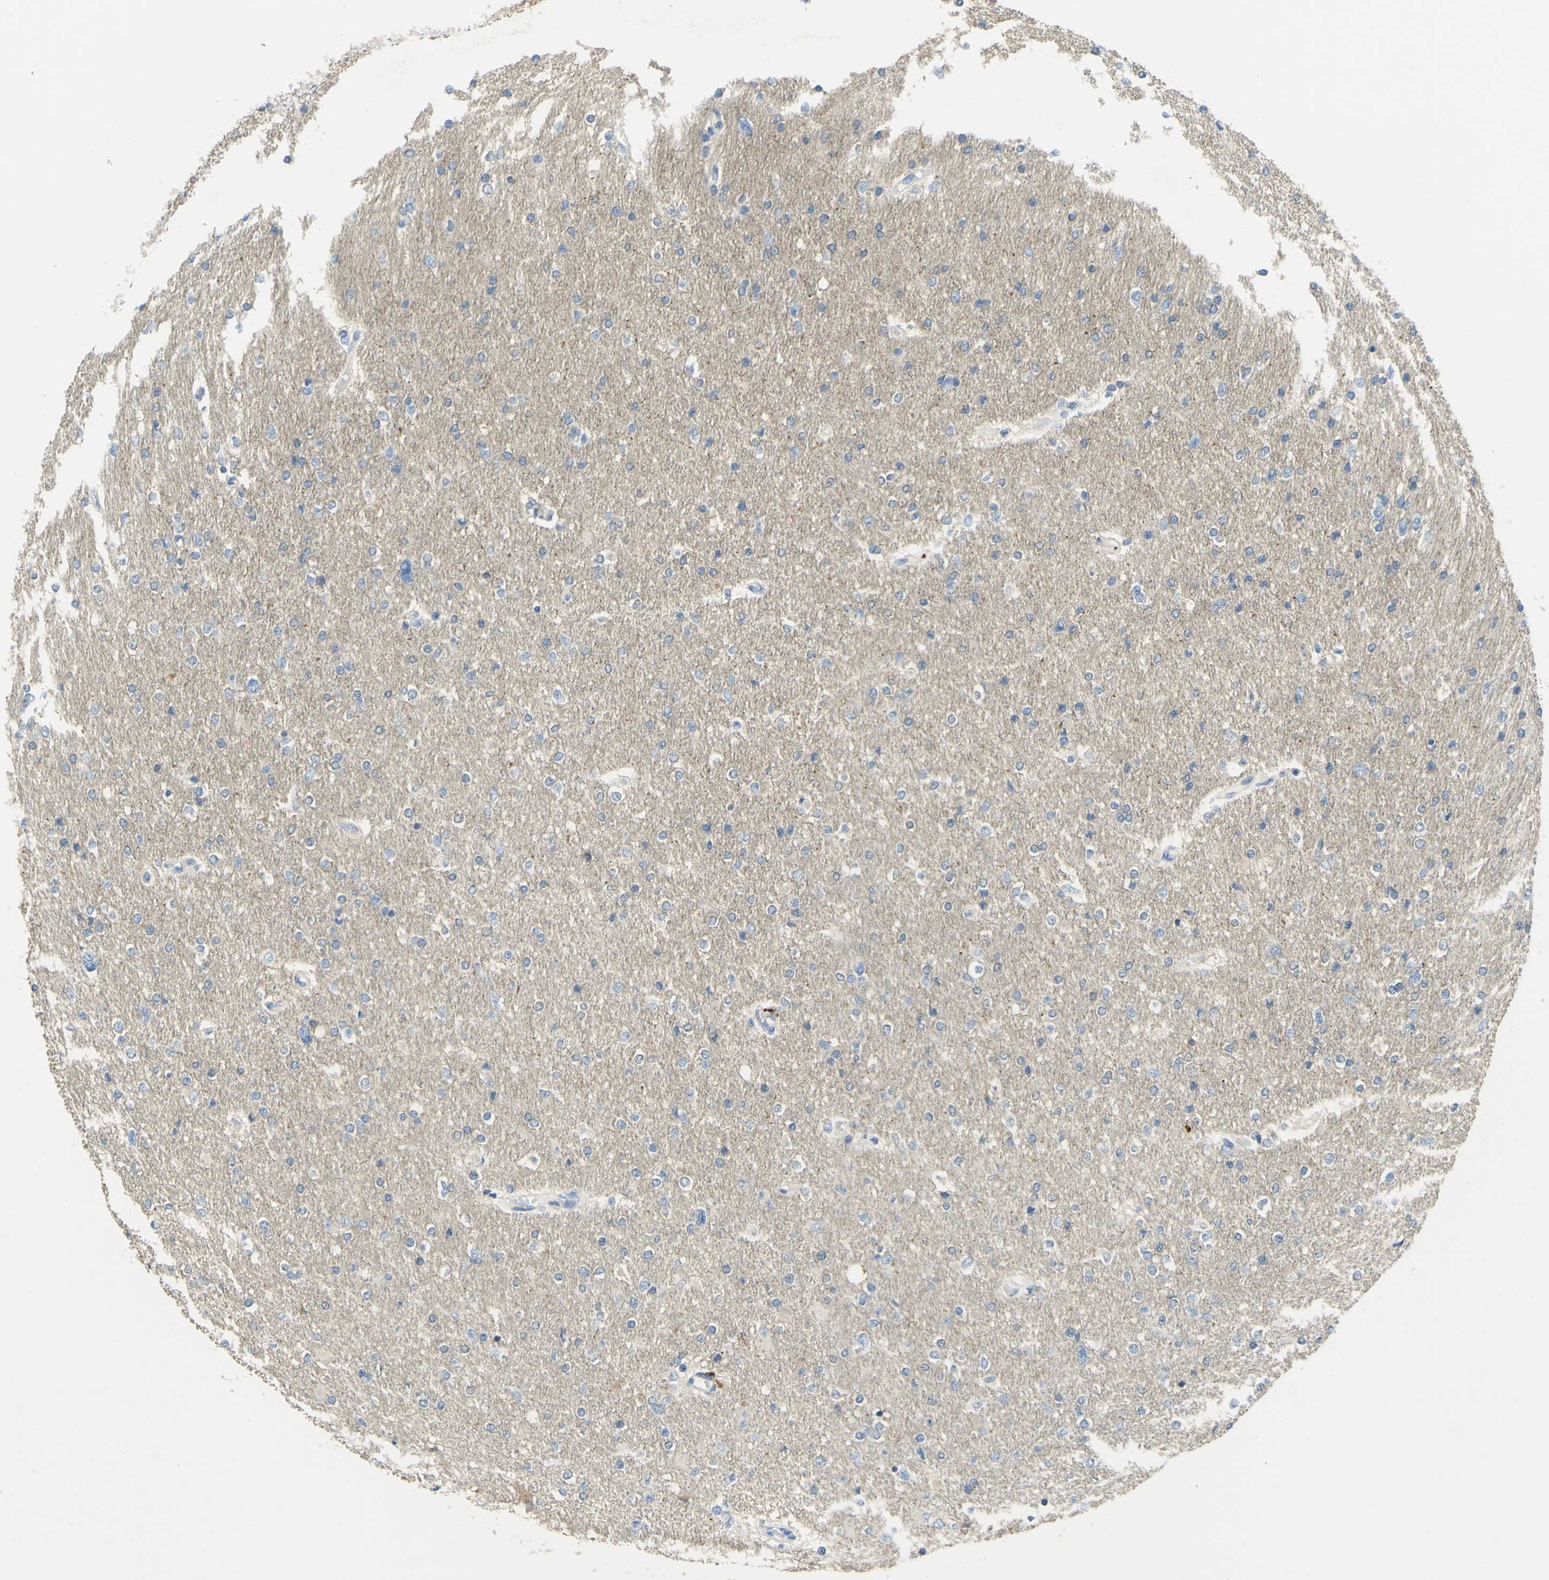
{"staining": {"intensity": "weak", "quantity": ">75%", "location": "cytoplasmic/membranous"}, "tissue": "glioma", "cell_type": "Tumor cells", "image_type": "cancer", "snomed": [{"axis": "morphology", "description": "Glioma, malignant, High grade"}, {"axis": "topography", "description": "Cerebral cortex"}], "caption": "Immunohistochemistry photomicrograph of neoplastic tissue: human glioma stained using immunohistochemistry (IHC) reveals low levels of weak protein expression localized specifically in the cytoplasmic/membranous of tumor cells, appearing as a cytoplasmic/membranous brown color.", "gene": "OGN", "patient": {"sex": "female", "age": 36}}